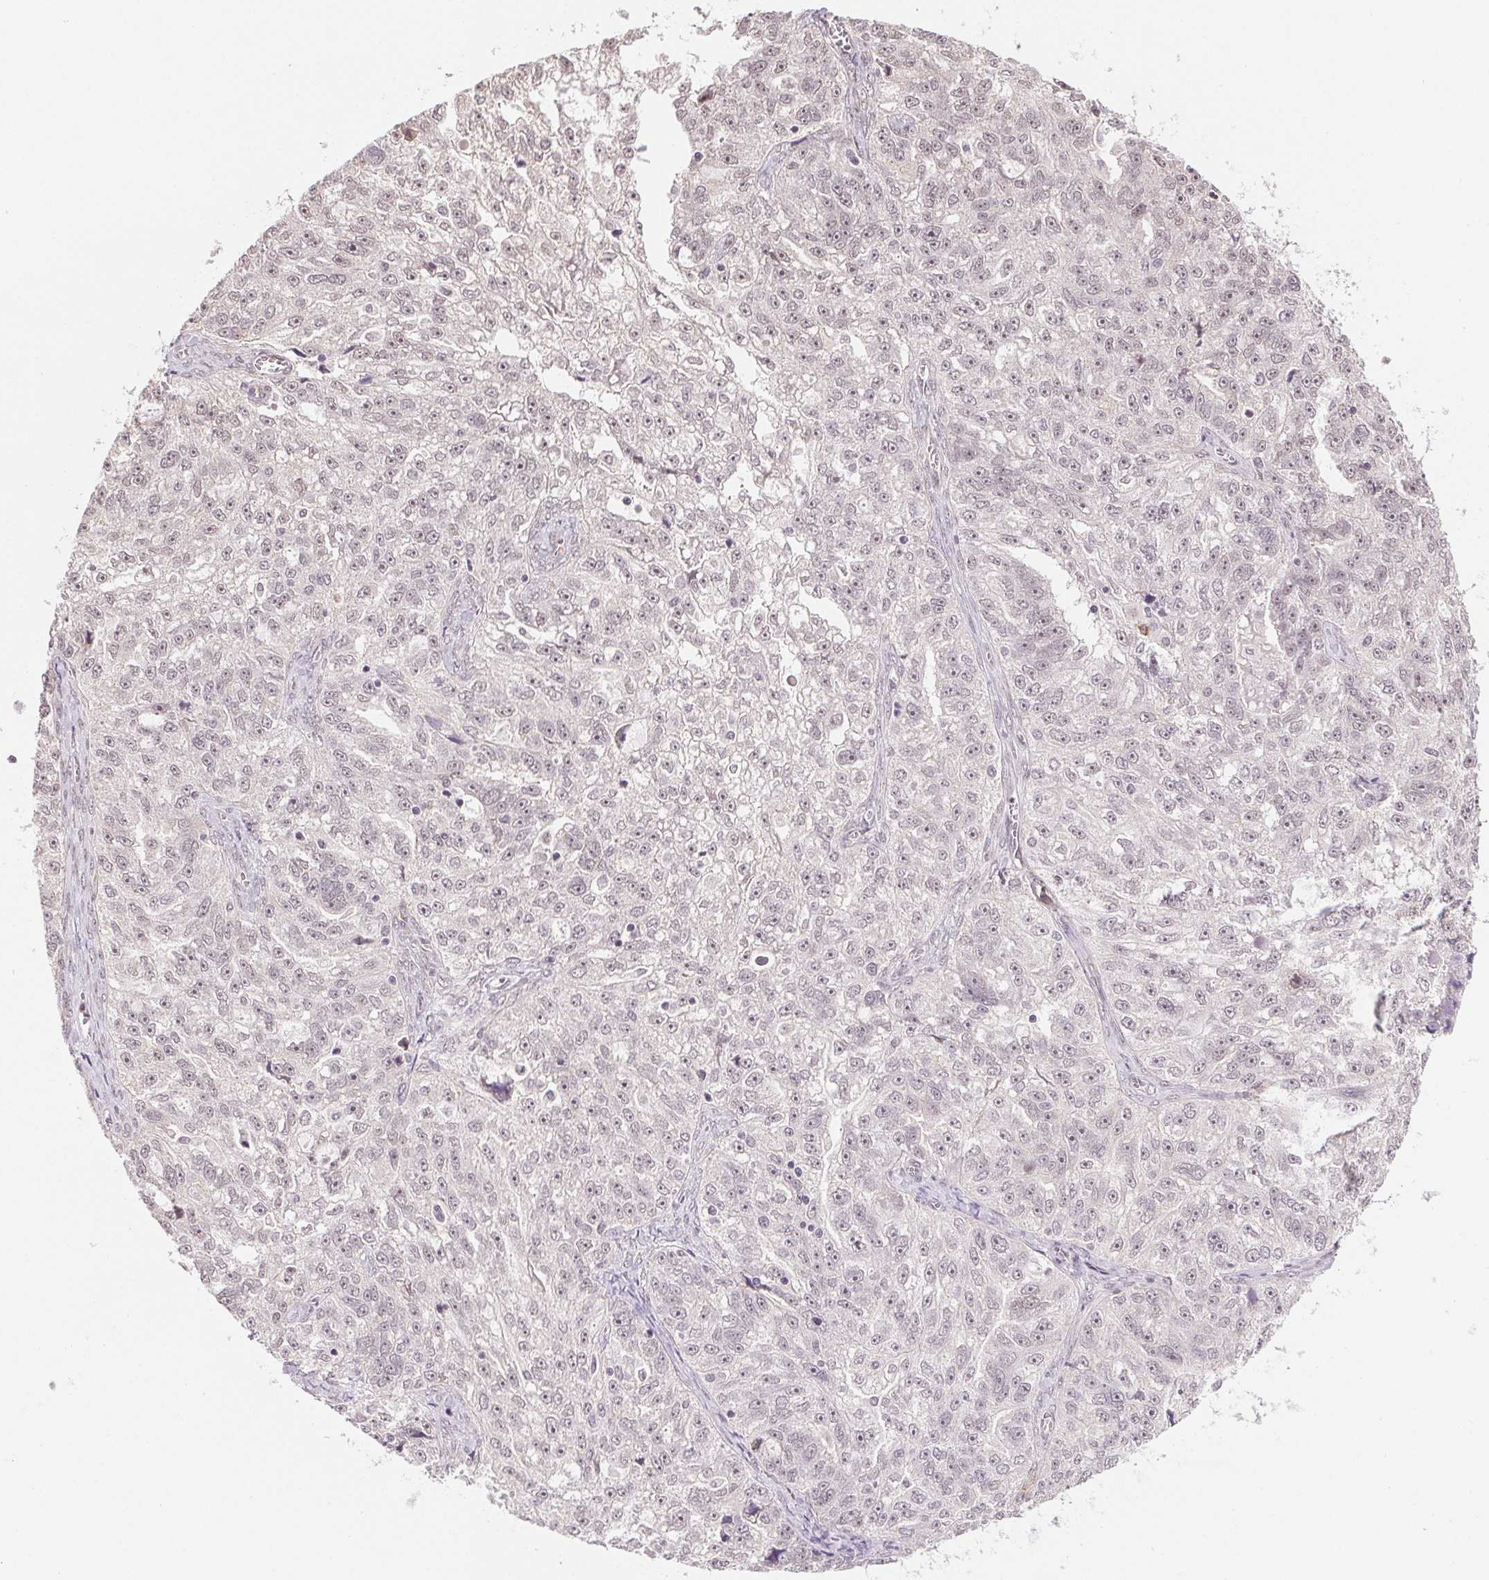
{"staining": {"intensity": "negative", "quantity": "none", "location": "none"}, "tissue": "ovarian cancer", "cell_type": "Tumor cells", "image_type": "cancer", "snomed": [{"axis": "morphology", "description": "Cystadenocarcinoma, serous, NOS"}, {"axis": "topography", "description": "Ovary"}], "caption": "Immunohistochemistry image of neoplastic tissue: ovarian cancer stained with DAB reveals no significant protein staining in tumor cells.", "gene": "GRHL3", "patient": {"sex": "female", "age": 51}}